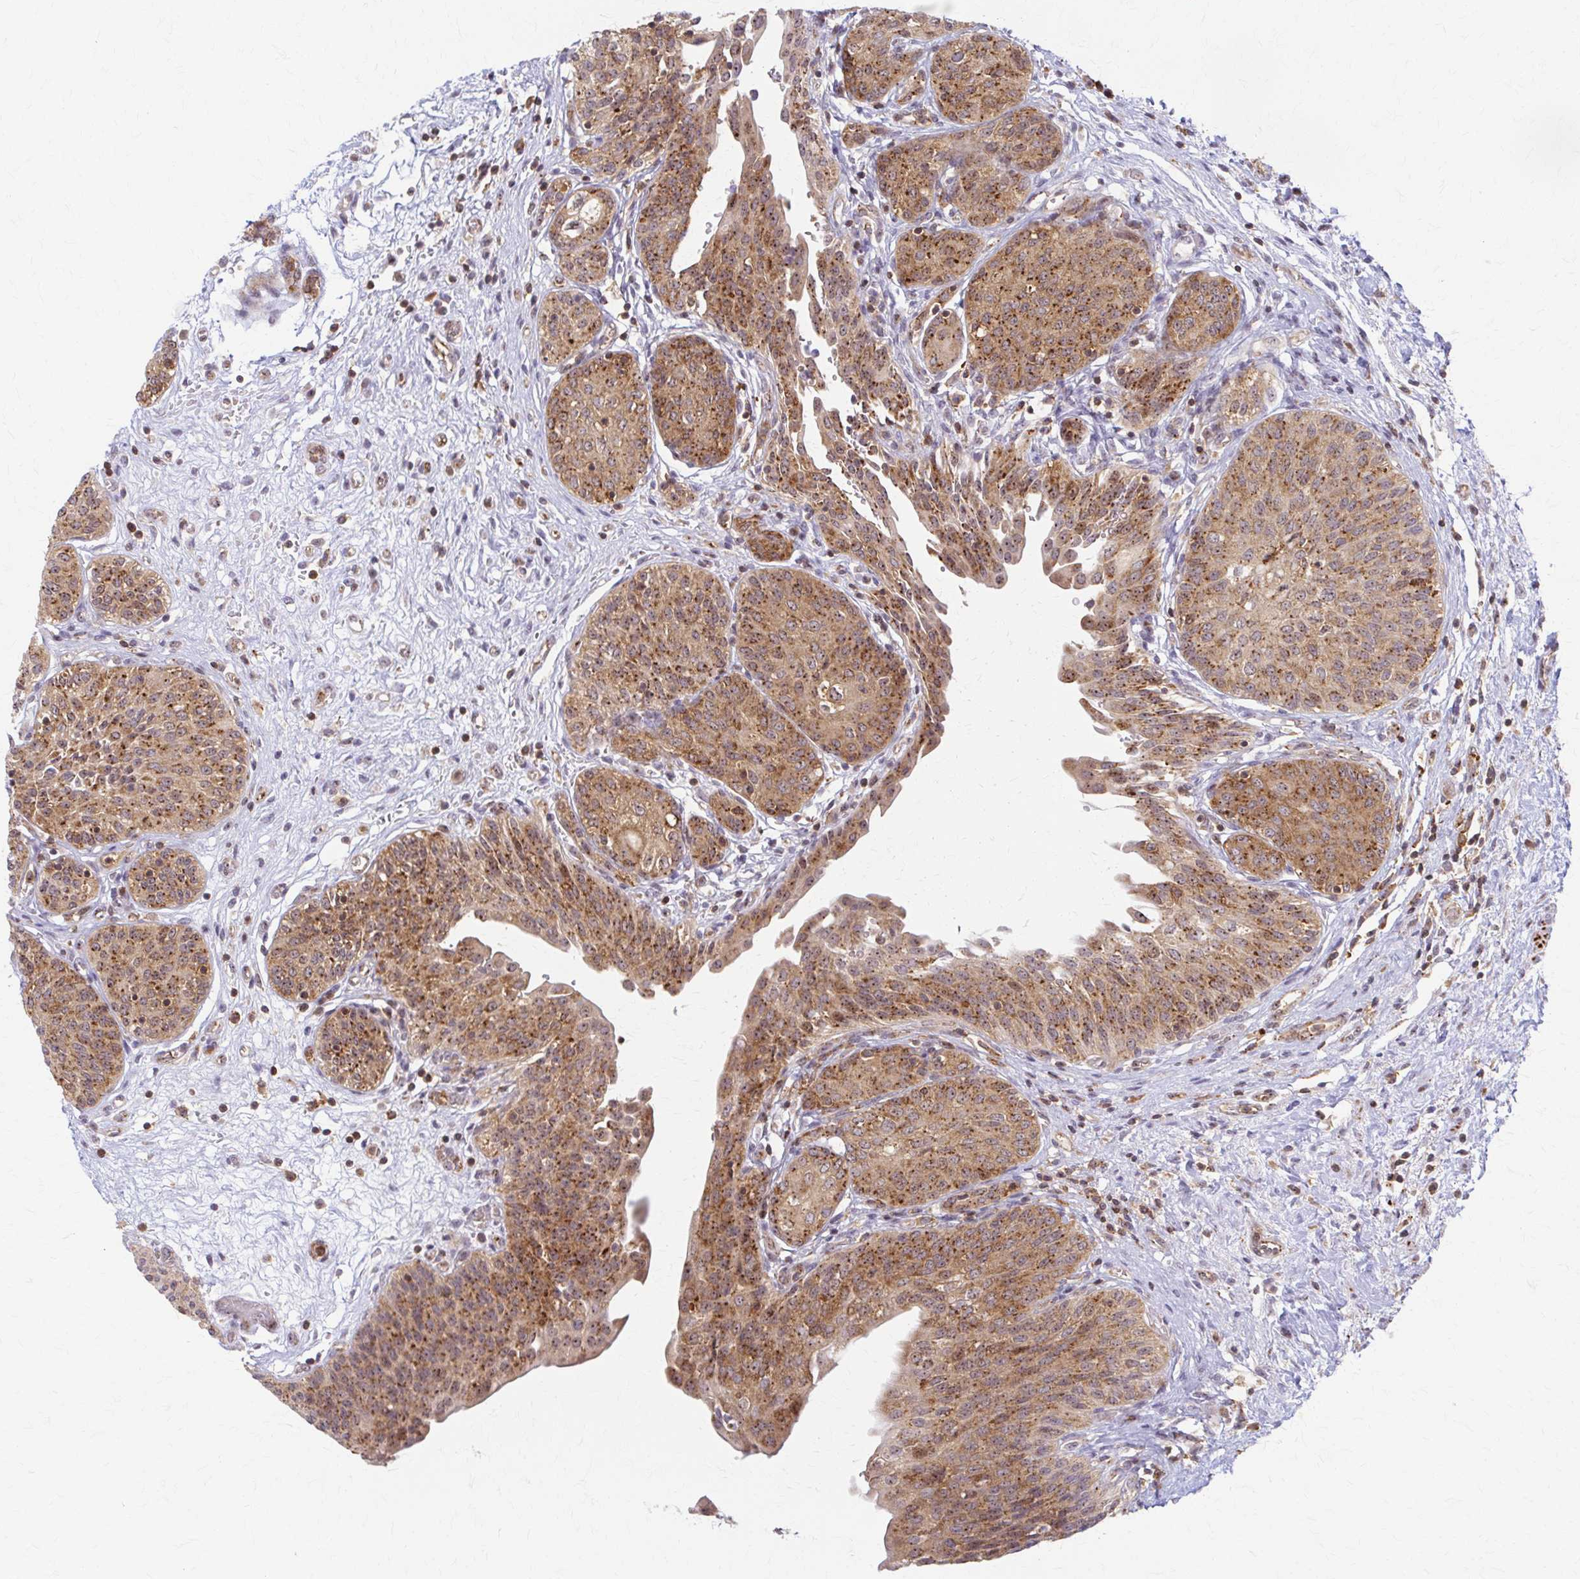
{"staining": {"intensity": "strong", "quantity": ">75%", "location": "cytoplasmic/membranous"}, "tissue": "urinary bladder", "cell_type": "Urothelial cells", "image_type": "normal", "snomed": [{"axis": "morphology", "description": "Normal tissue, NOS"}, {"axis": "topography", "description": "Urinary bladder"}], "caption": "Protein analysis of normal urinary bladder displays strong cytoplasmic/membranous staining in about >75% of urothelial cells. The staining was performed using DAB (3,3'-diaminobenzidine), with brown indicating positive protein expression. Nuclei are stained blue with hematoxylin.", "gene": "ARHGAP35", "patient": {"sex": "male", "age": 68}}